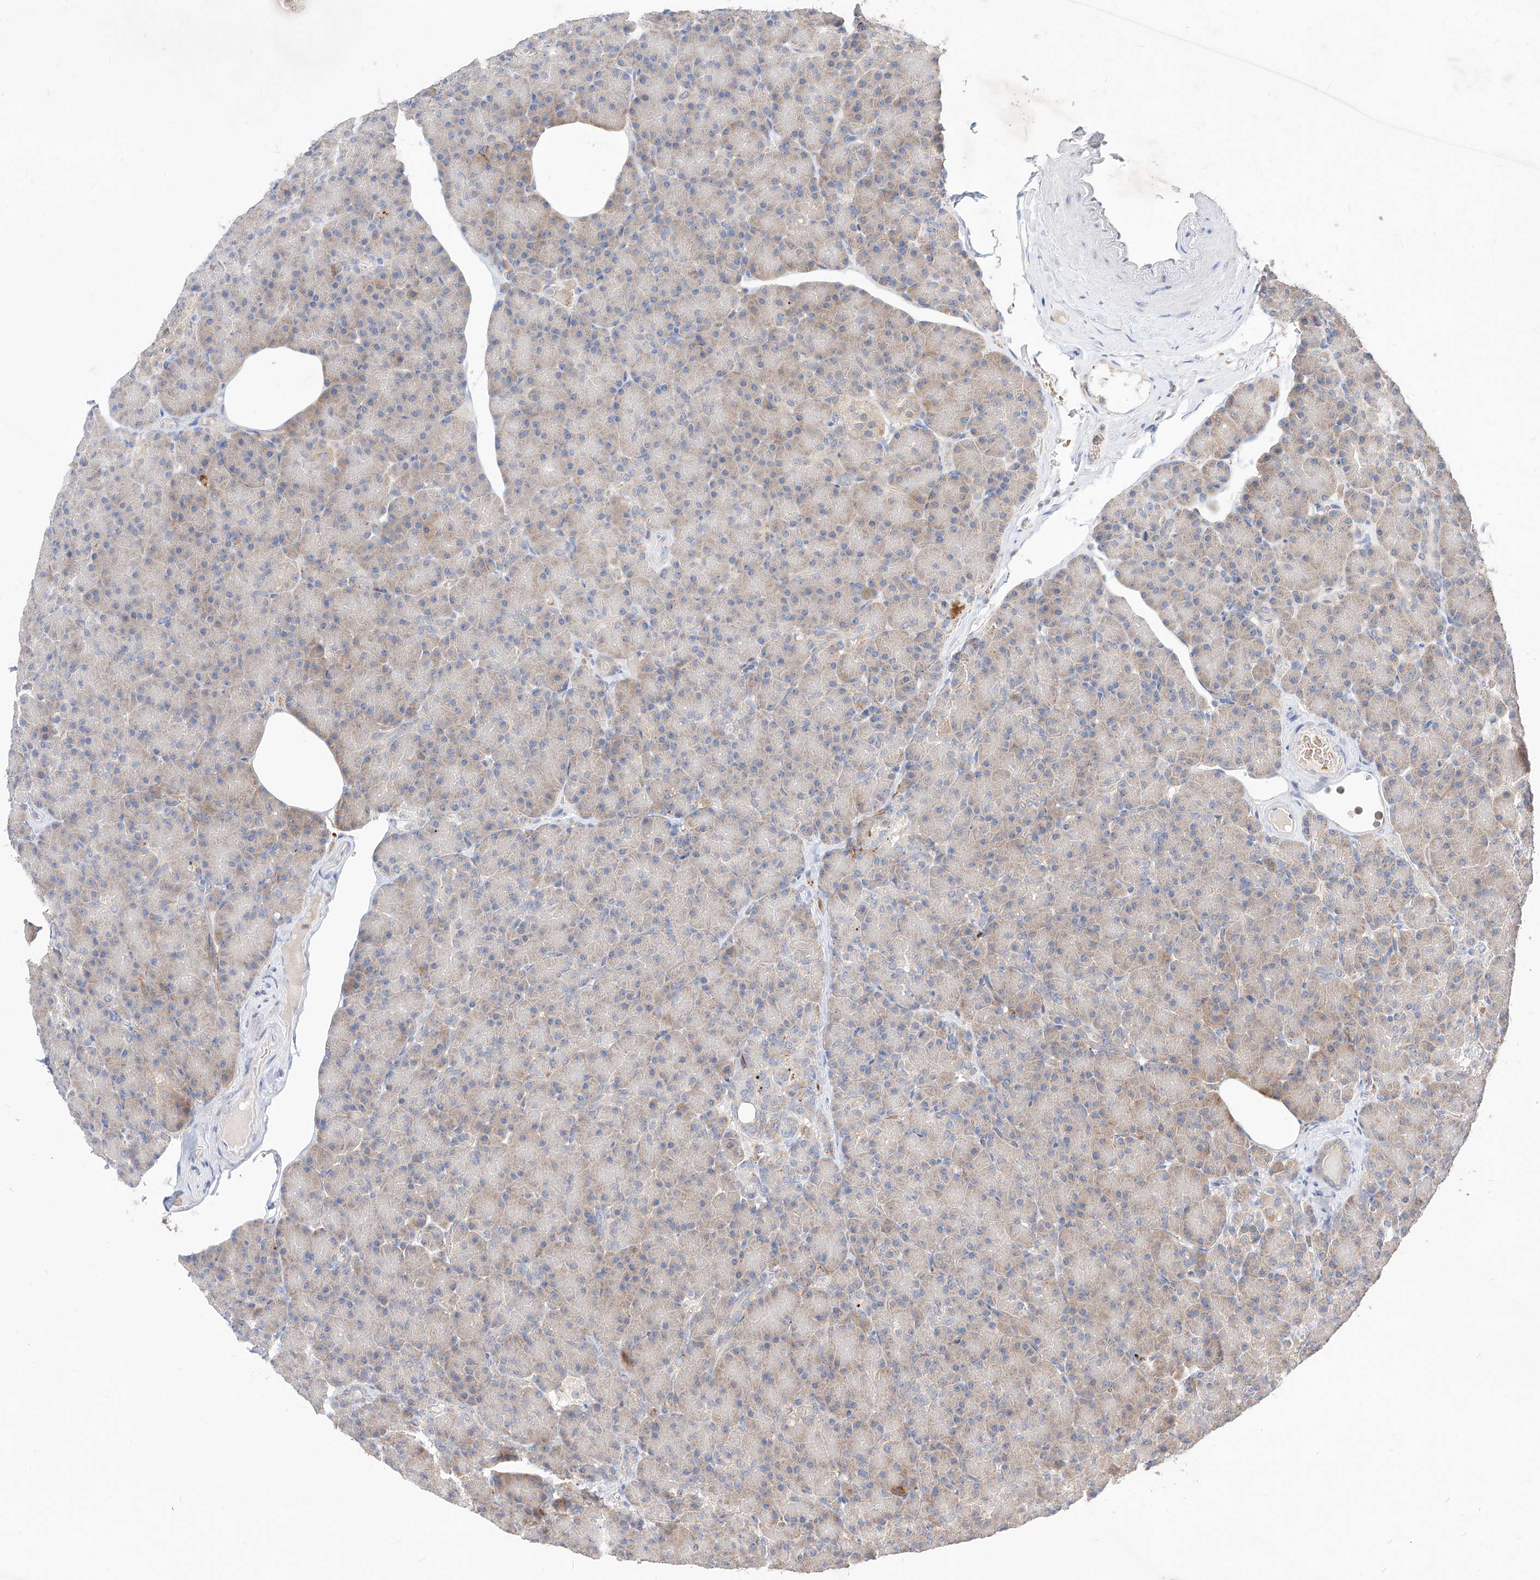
{"staining": {"intensity": "moderate", "quantity": "<25%", "location": "cytoplasmic/membranous"}, "tissue": "pancreas", "cell_type": "Exocrine glandular cells", "image_type": "normal", "snomed": [{"axis": "morphology", "description": "Normal tissue, NOS"}, {"axis": "topography", "description": "Pancreas"}], "caption": "Immunohistochemistry (IHC) photomicrograph of normal pancreas stained for a protein (brown), which exhibits low levels of moderate cytoplasmic/membranous expression in approximately <25% of exocrine glandular cells.", "gene": "TSNAX", "patient": {"sex": "female", "age": 43}}